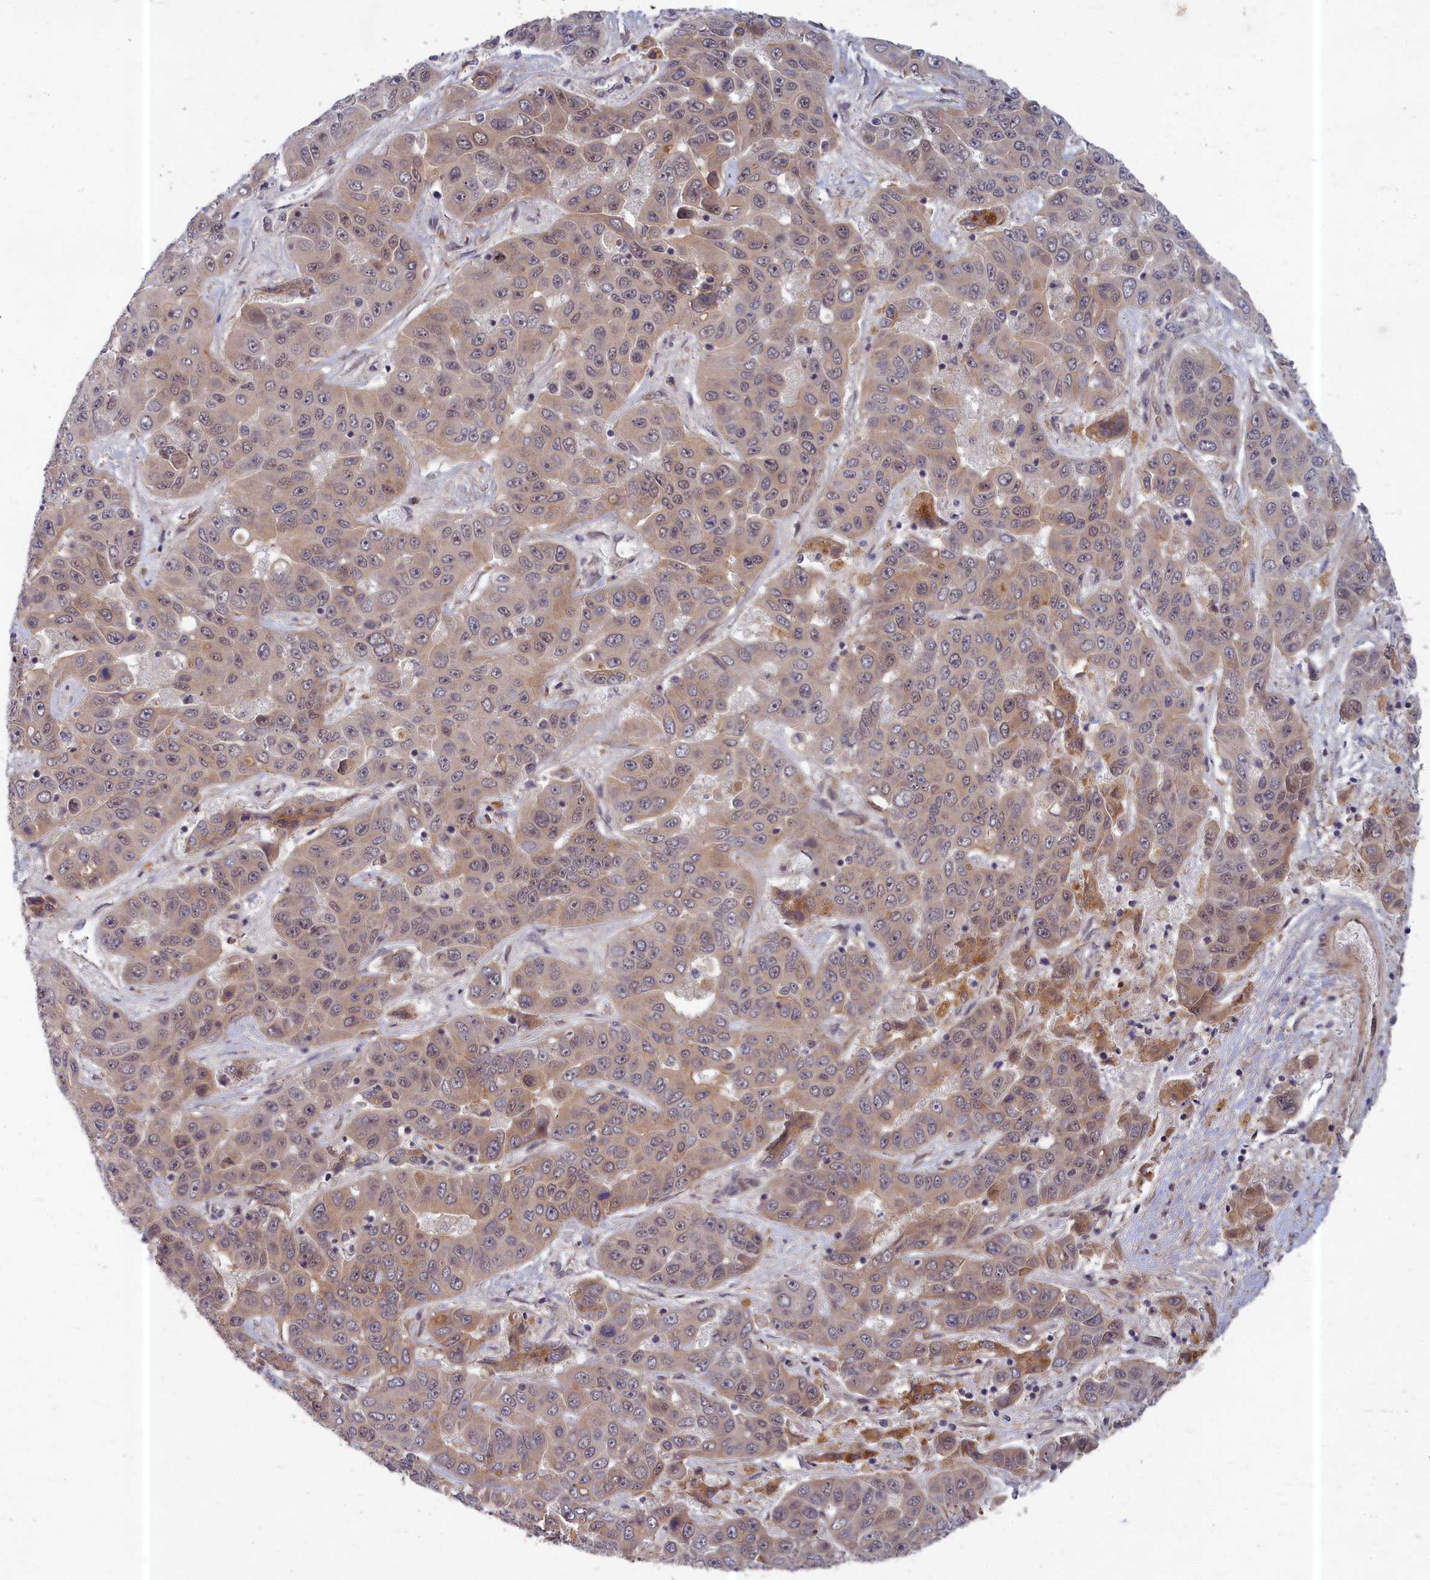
{"staining": {"intensity": "weak", "quantity": "25%-75%", "location": "cytoplasmic/membranous"}, "tissue": "liver cancer", "cell_type": "Tumor cells", "image_type": "cancer", "snomed": [{"axis": "morphology", "description": "Cholangiocarcinoma"}, {"axis": "topography", "description": "Liver"}], "caption": "Immunohistochemistry (IHC) image of neoplastic tissue: human liver cancer stained using IHC shows low levels of weak protein expression localized specifically in the cytoplasmic/membranous of tumor cells, appearing as a cytoplasmic/membranous brown color.", "gene": "EARS2", "patient": {"sex": "female", "age": 52}}